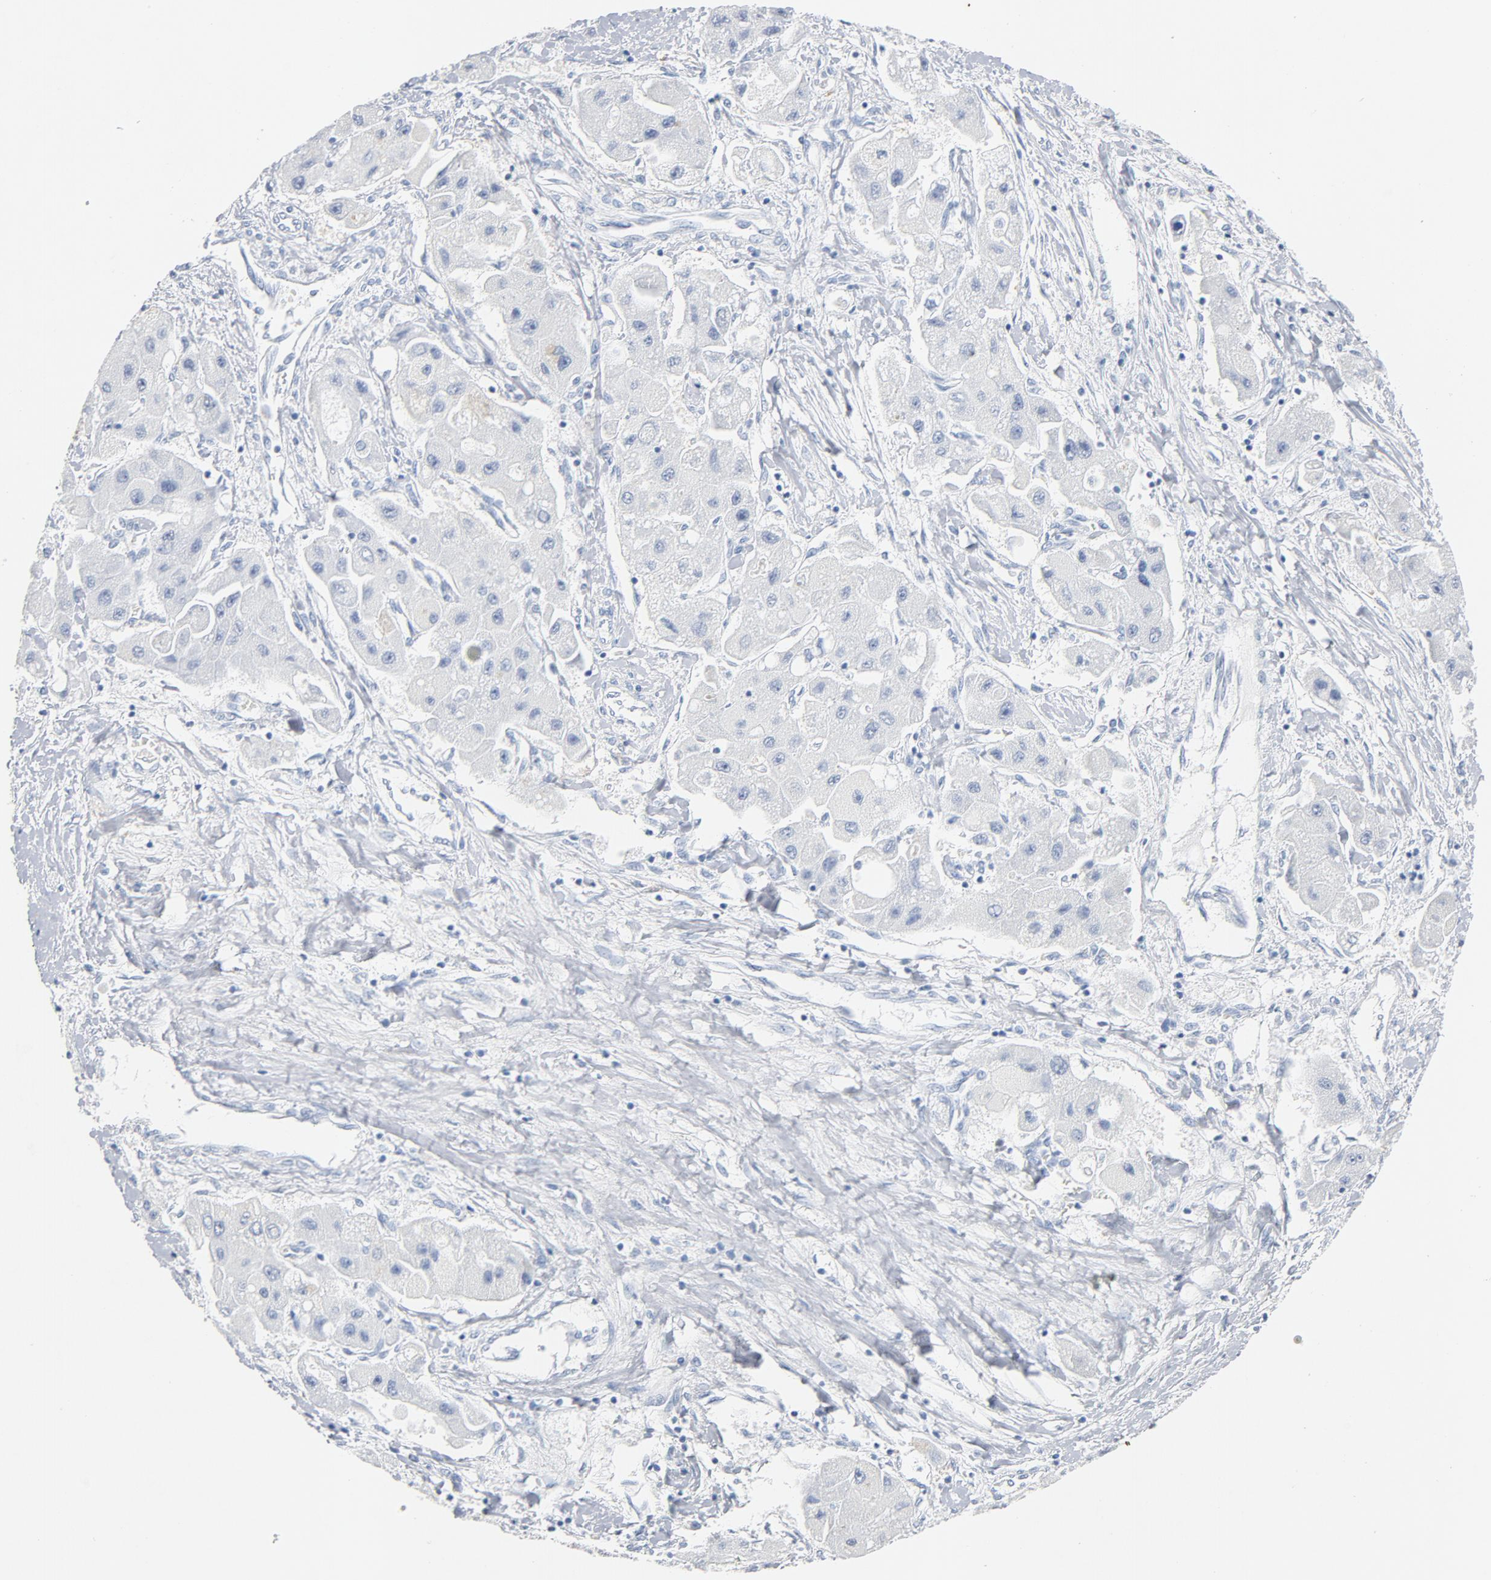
{"staining": {"intensity": "negative", "quantity": "none", "location": "none"}, "tissue": "liver cancer", "cell_type": "Tumor cells", "image_type": "cancer", "snomed": [{"axis": "morphology", "description": "Carcinoma, Hepatocellular, NOS"}, {"axis": "topography", "description": "Liver"}], "caption": "Photomicrograph shows no protein expression in tumor cells of liver hepatocellular carcinoma tissue.", "gene": "PTPRB", "patient": {"sex": "male", "age": 24}}